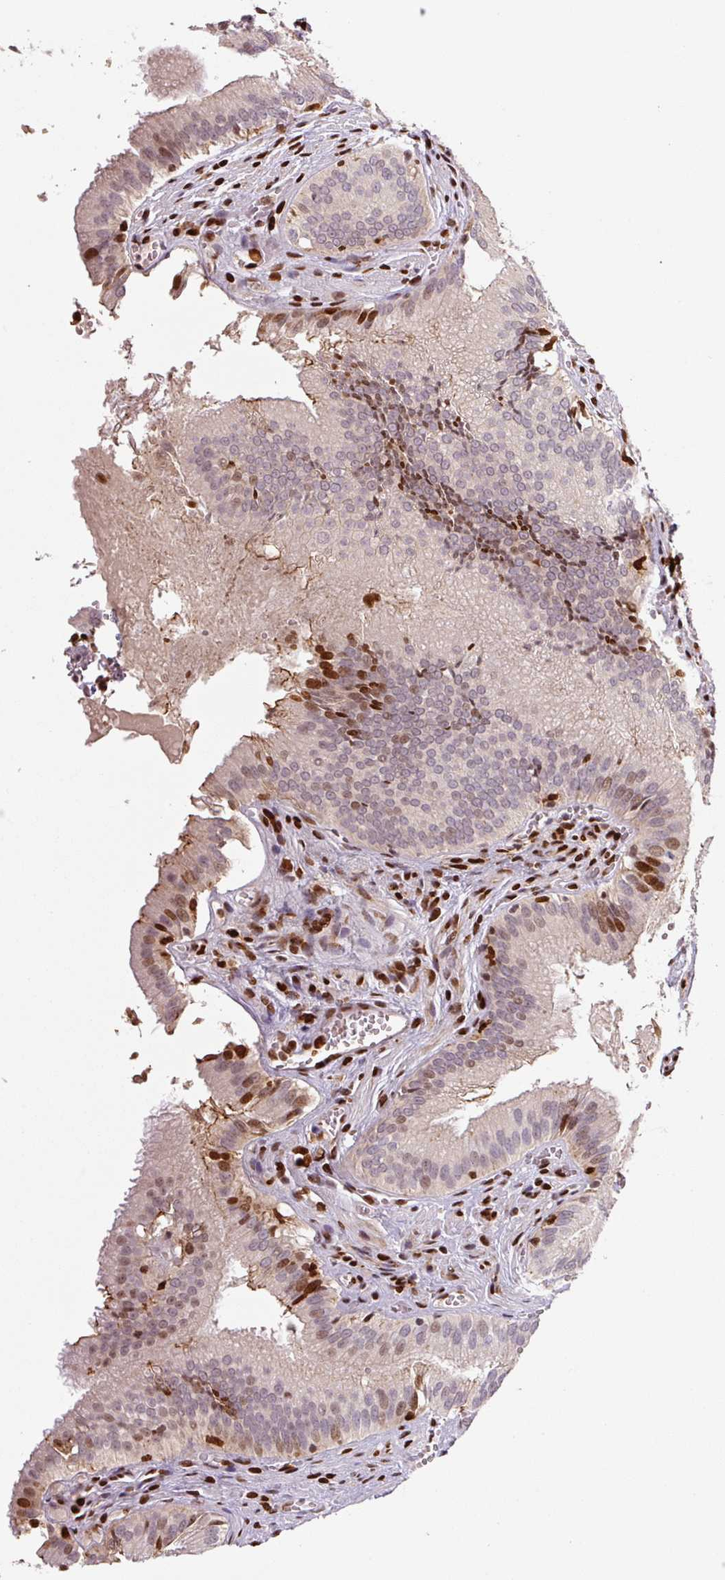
{"staining": {"intensity": "moderate", "quantity": "25%-75%", "location": "nuclear"}, "tissue": "gallbladder", "cell_type": "Glandular cells", "image_type": "normal", "snomed": [{"axis": "morphology", "description": "Normal tissue, NOS"}, {"axis": "topography", "description": "Gallbladder"}, {"axis": "topography", "description": "Peripheral nerve tissue"}], "caption": "Glandular cells reveal moderate nuclear staining in about 25%-75% of cells in unremarkable gallbladder.", "gene": "PYDC2", "patient": {"sex": "male", "age": 17}}